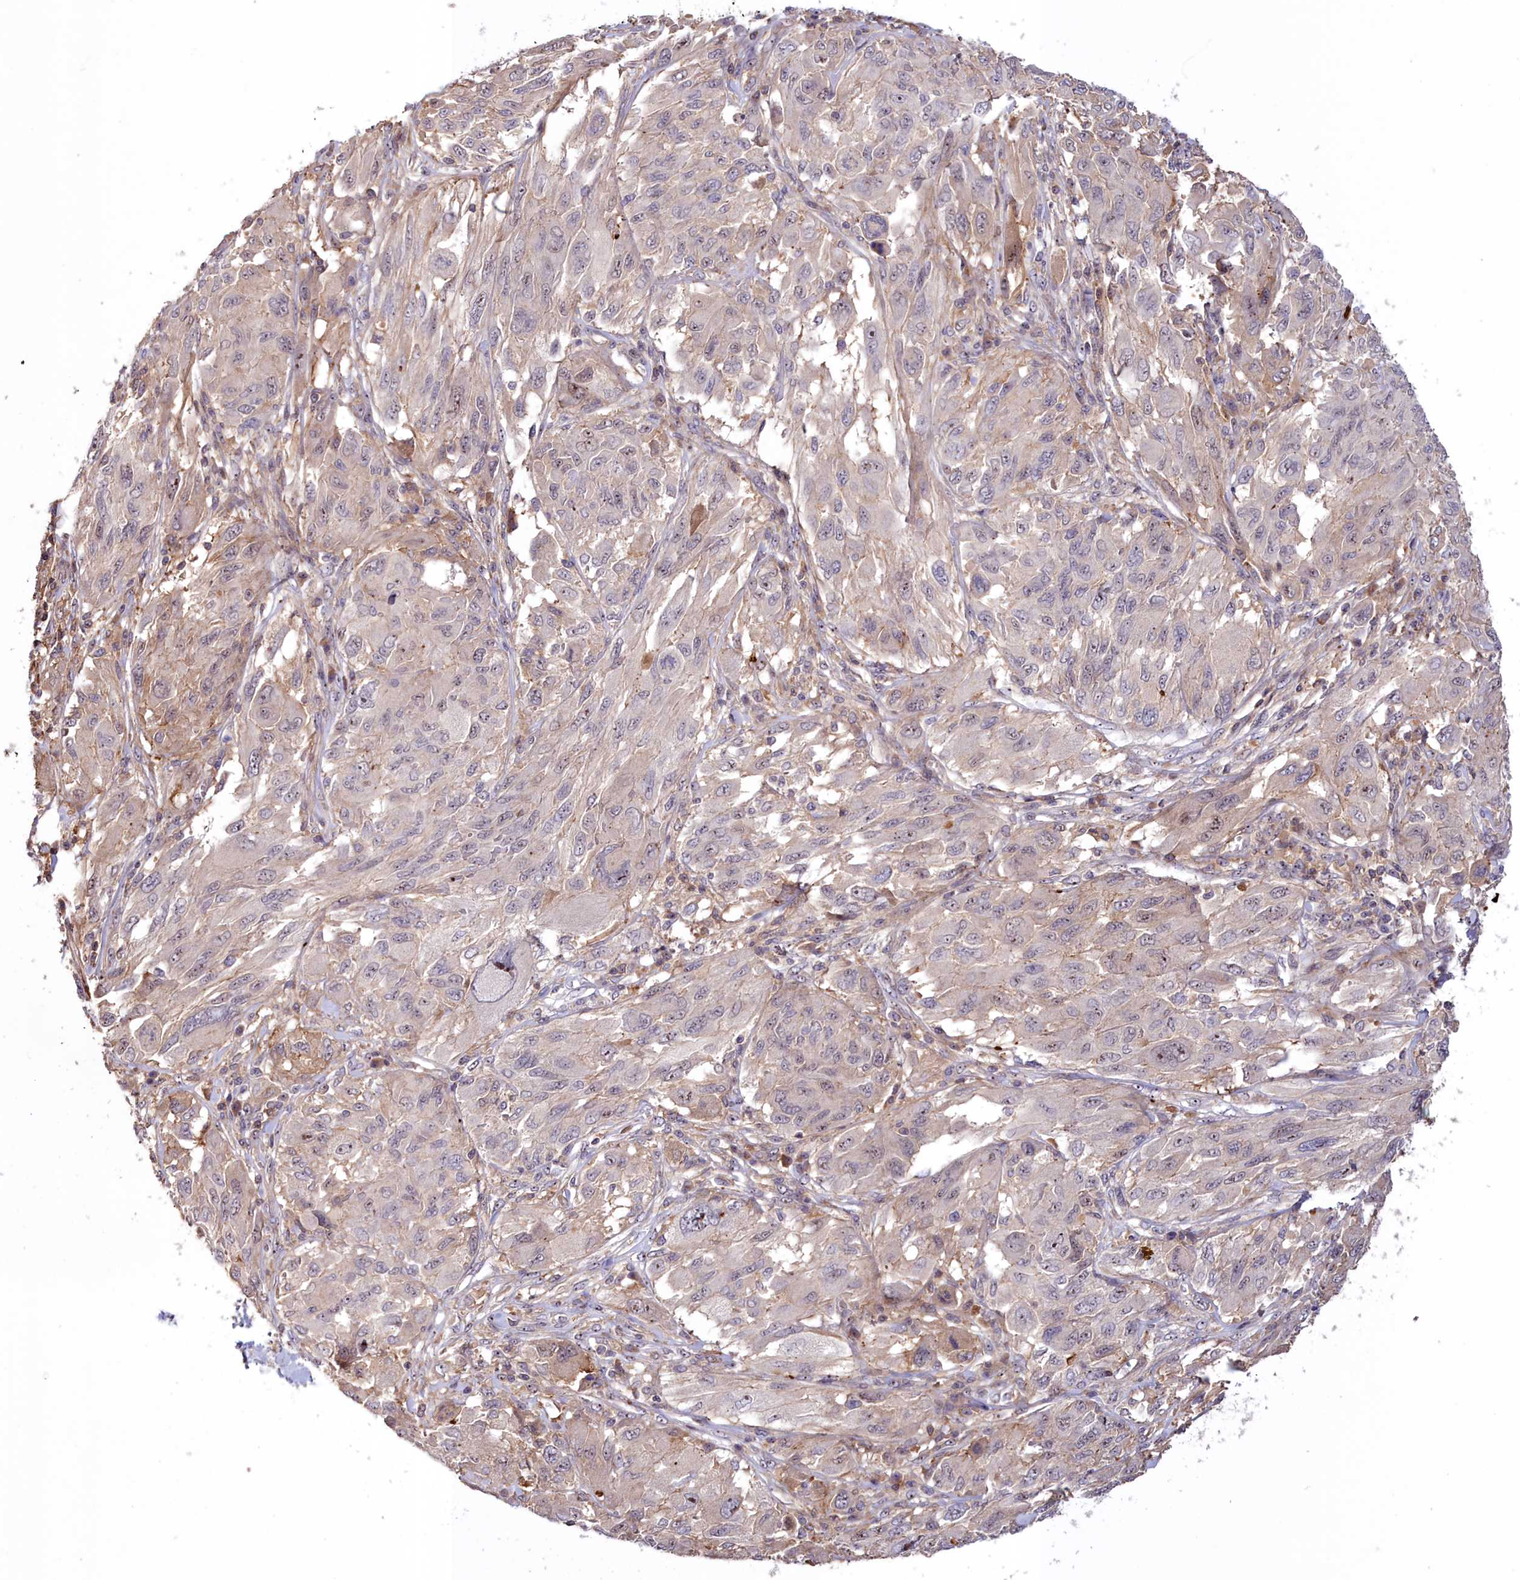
{"staining": {"intensity": "weak", "quantity": "<25%", "location": "cytoplasmic/membranous"}, "tissue": "melanoma", "cell_type": "Tumor cells", "image_type": "cancer", "snomed": [{"axis": "morphology", "description": "Malignant melanoma, NOS"}, {"axis": "topography", "description": "Skin"}], "caption": "Immunohistochemical staining of malignant melanoma exhibits no significant positivity in tumor cells. (Immunohistochemistry (ihc), brightfield microscopy, high magnification).", "gene": "NEURL4", "patient": {"sex": "female", "age": 91}}